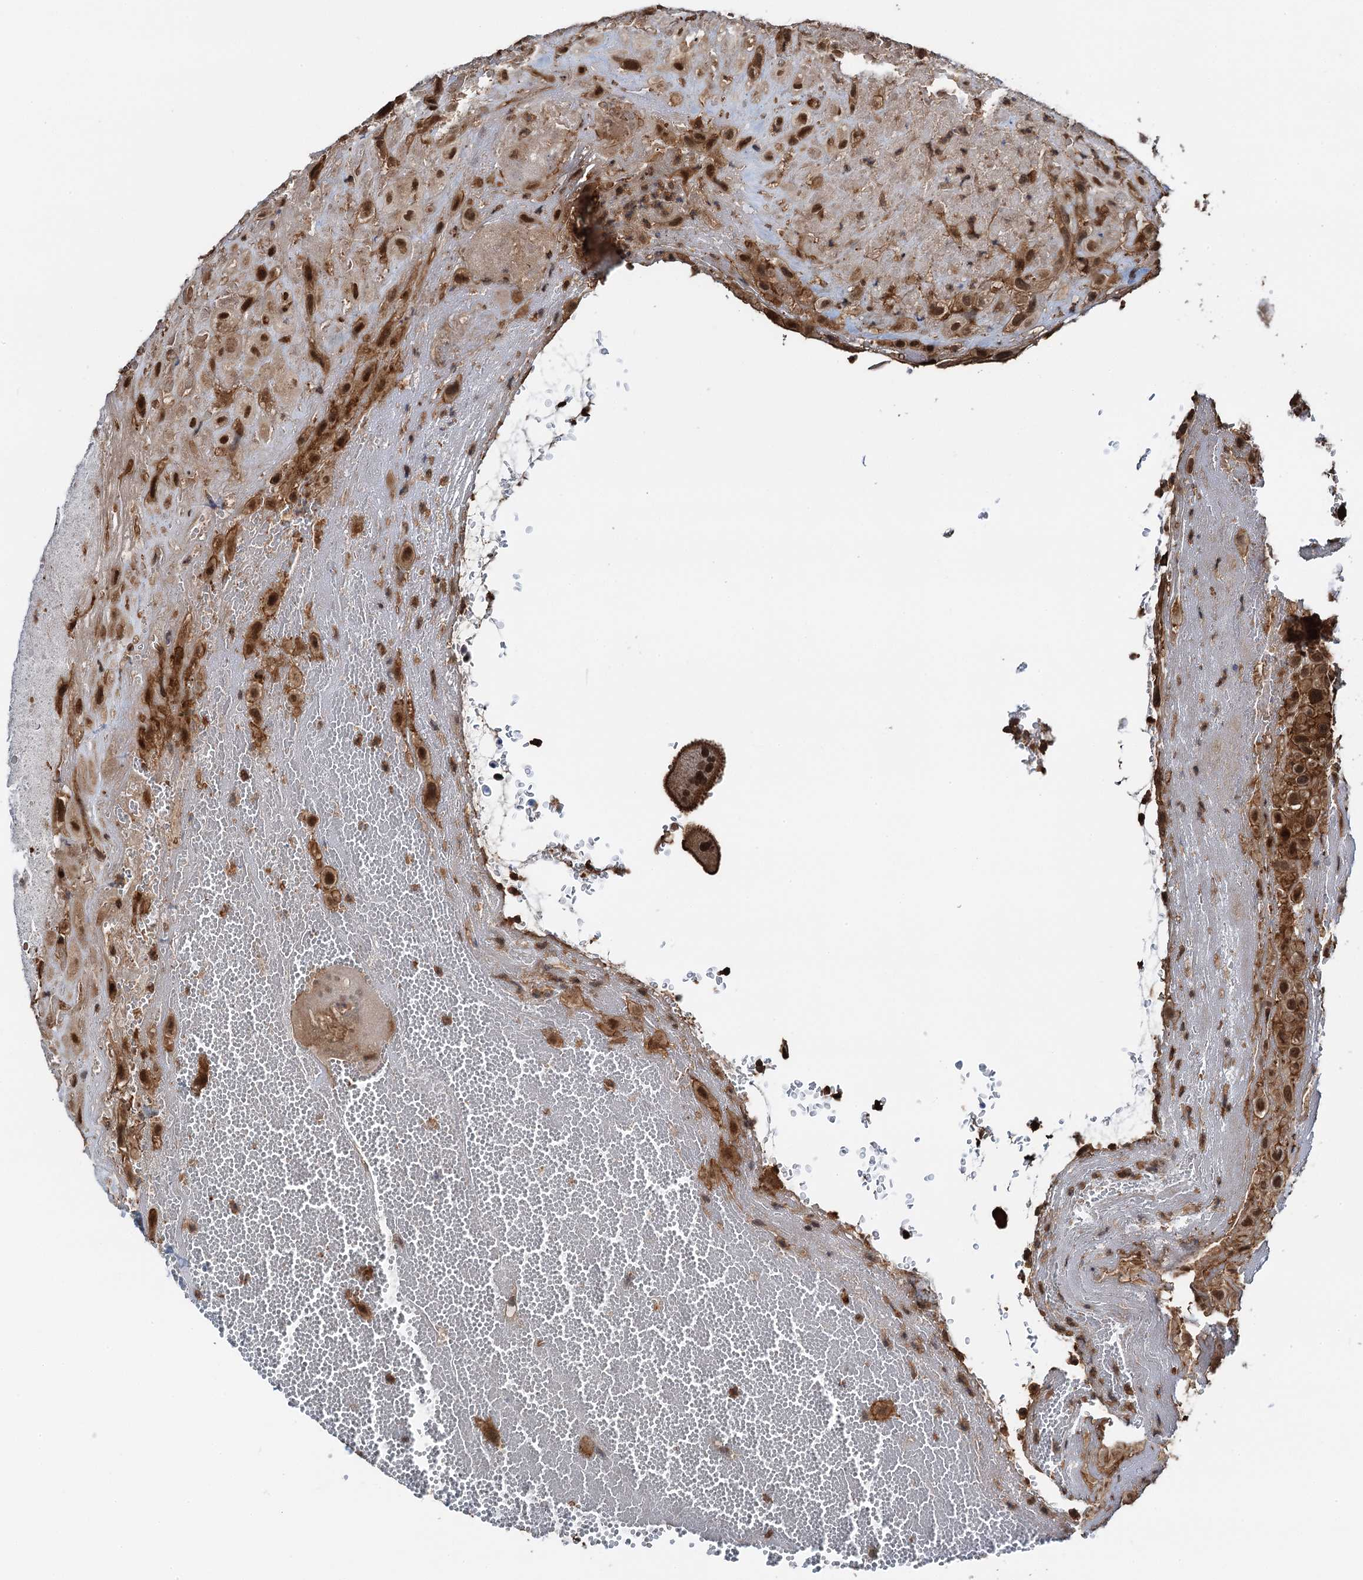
{"staining": {"intensity": "strong", "quantity": ">75%", "location": "cytoplasmic/membranous,nuclear"}, "tissue": "placenta", "cell_type": "Decidual cells", "image_type": "normal", "snomed": [{"axis": "morphology", "description": "Normal tissue, NOS"}, {"axis": "topography", "description": "Placenta"}], "caption": "Immunohistochemical staining of unremarkable human placenta exhibits high levels of strong cytoplasmic/membranous,nuclear expression in about >75% of decidual cells.", "gene": "ZNF609", "patient": {"sex": "female", "age": 35}}